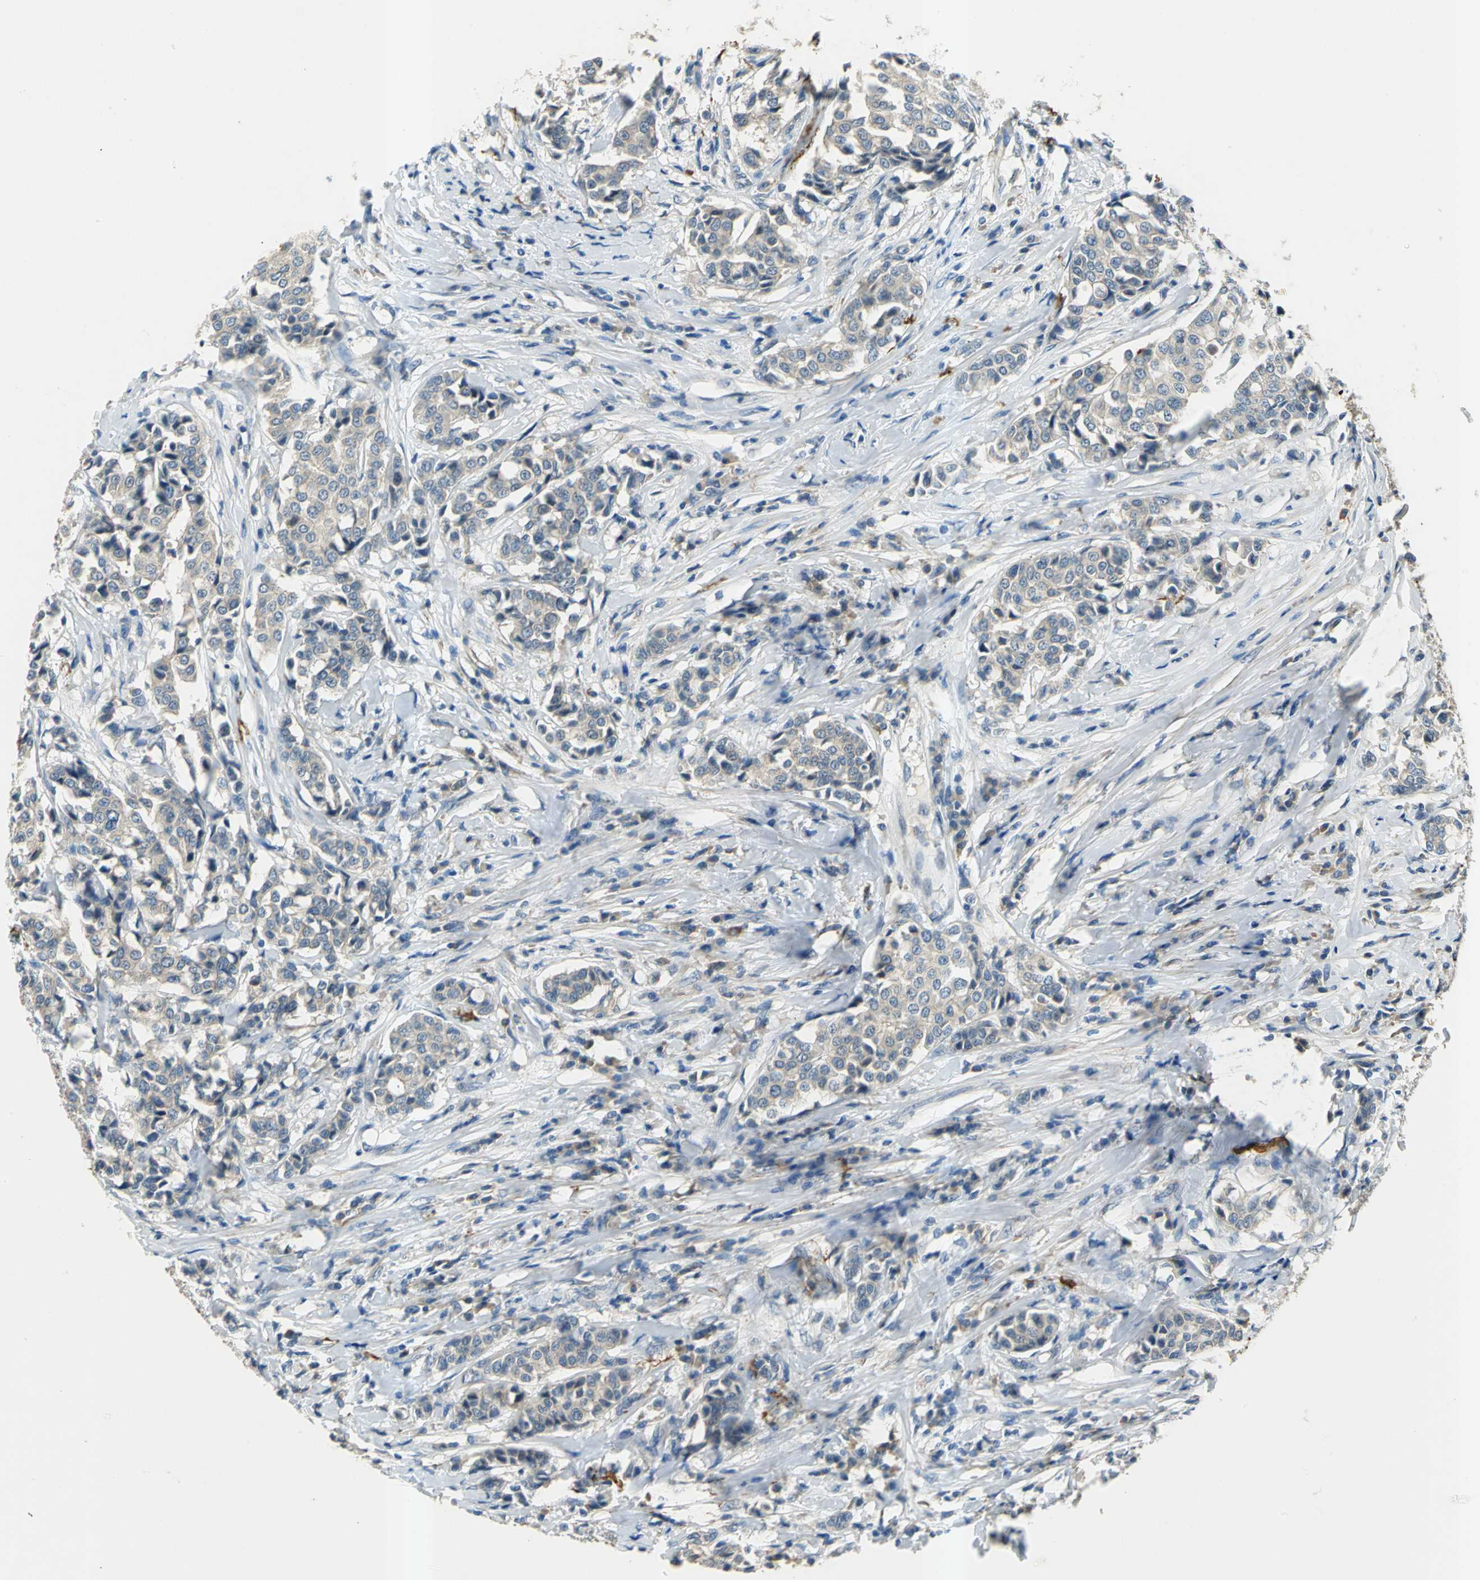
{"staining": {"intensity": "negative", "quantity": "none", "location": "none"}, "tissue": "breast cancer", "cell_type": "Tumor cells", "image_type": "cancer", "snomed": [{"axis": "morphology", "description": "Duct carcinoma"}, {"axis": "topography", "description": "Breast"}], "caption": "High power microscopy image of an immunohistochemistry (IHC) image of breast cancer (intraductal carcinoma), revealing no significant expression in tumor cells.", "gene": "SLC16A7", "patient": {"sex": "female", "age": 27}}